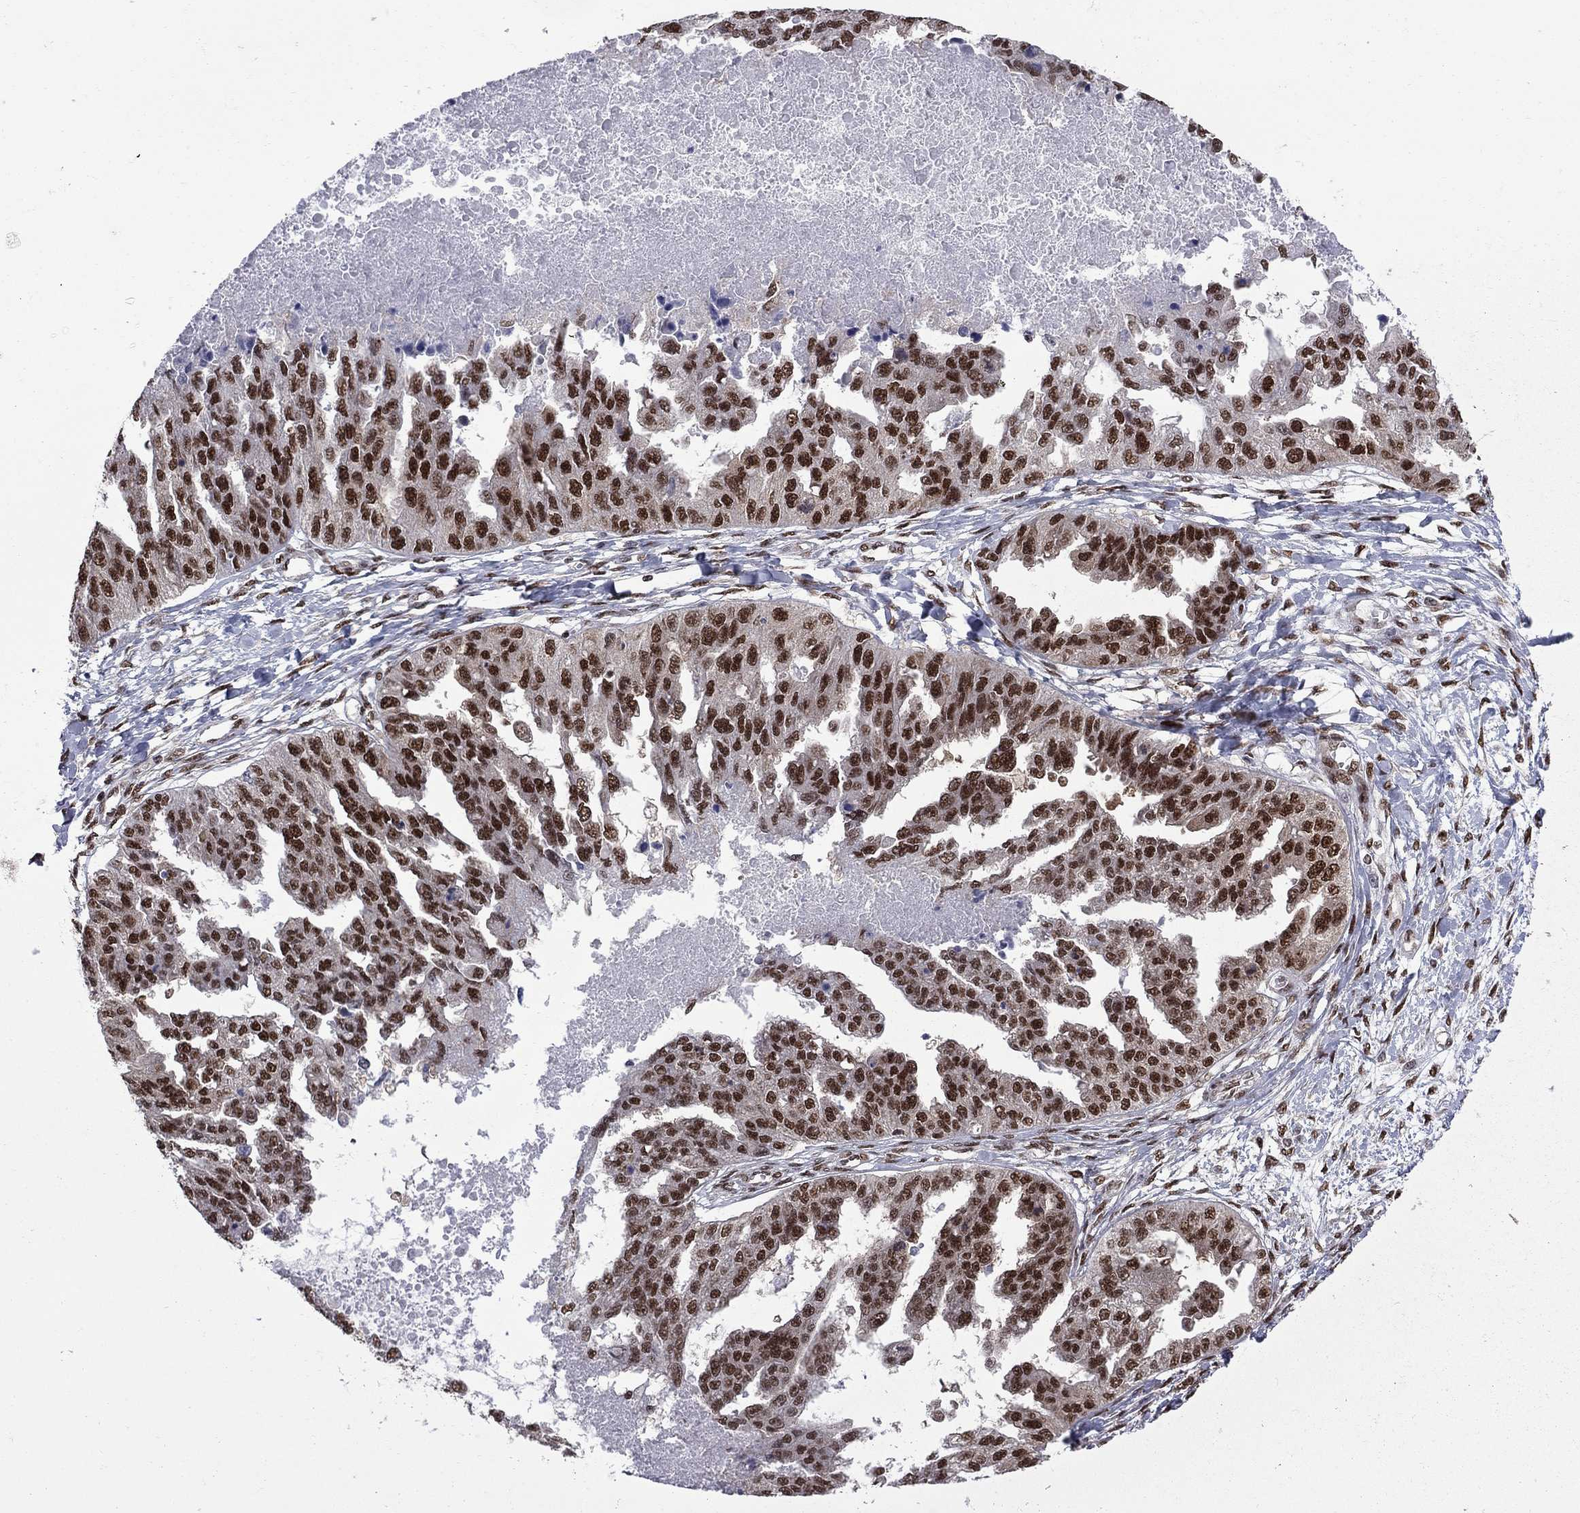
{"staining": {"intensity": "strong", "quantity": ">75%", "location": "nuclear"}, "tissue": "ovarian cancer", "cell_type": "Tumor cells", "image_type": "cancer", "snomed": [{"axis": "morphology", "description": "Cystadenocarcinoma, serous, NOS"}, {"axis": "topography", "description": "Ovary"}], "caption": "Immunohistochemical staining of human ovarian cancer exhibits high levels of strong nuclear positivity in about >75% of tumor cells.", "gene": "MED25", "patient": {"sex": "female", "age": 58}}